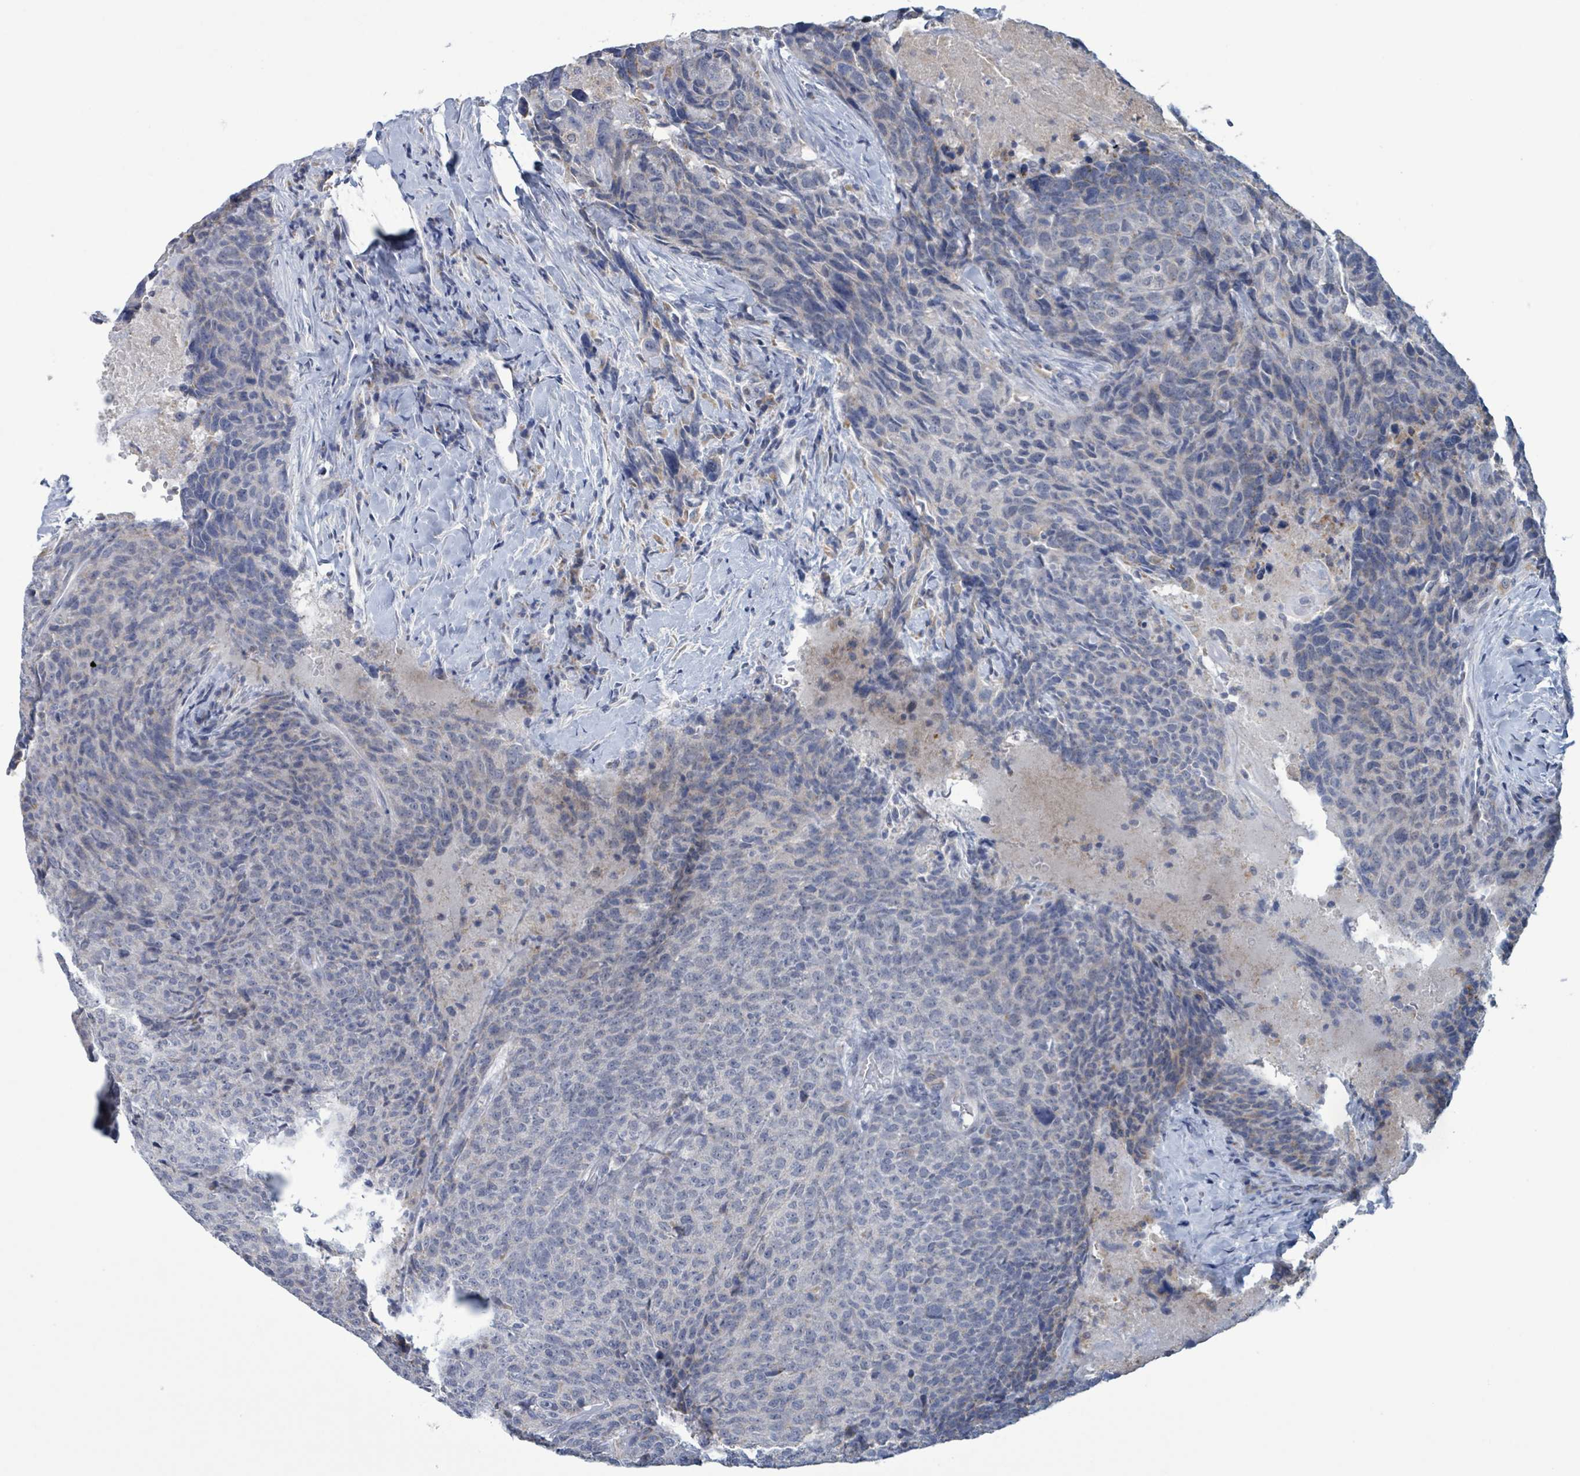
{"staining": {"intensity": "negative", "quantity": "none", "location": "none"}, "tissue": "head and neck cancer", "cell_type": "Tumor cells", "image_type": "cancer", "snomed": [{"axis": "morphology", "description": "Squamous cell carcinoma, NOS"}, {"axis": "topography", "description": "Head-Neck"}], "caption": "High magnification brightfield microscopy of squamous cell carcinoma (head and neck) stained with DAB (brown) and counterstained with hematoxylin (blue): tumor cells show no significant staining.", "gene": "AKR1C4", "patient": {"sex": "male", "age": 66}}